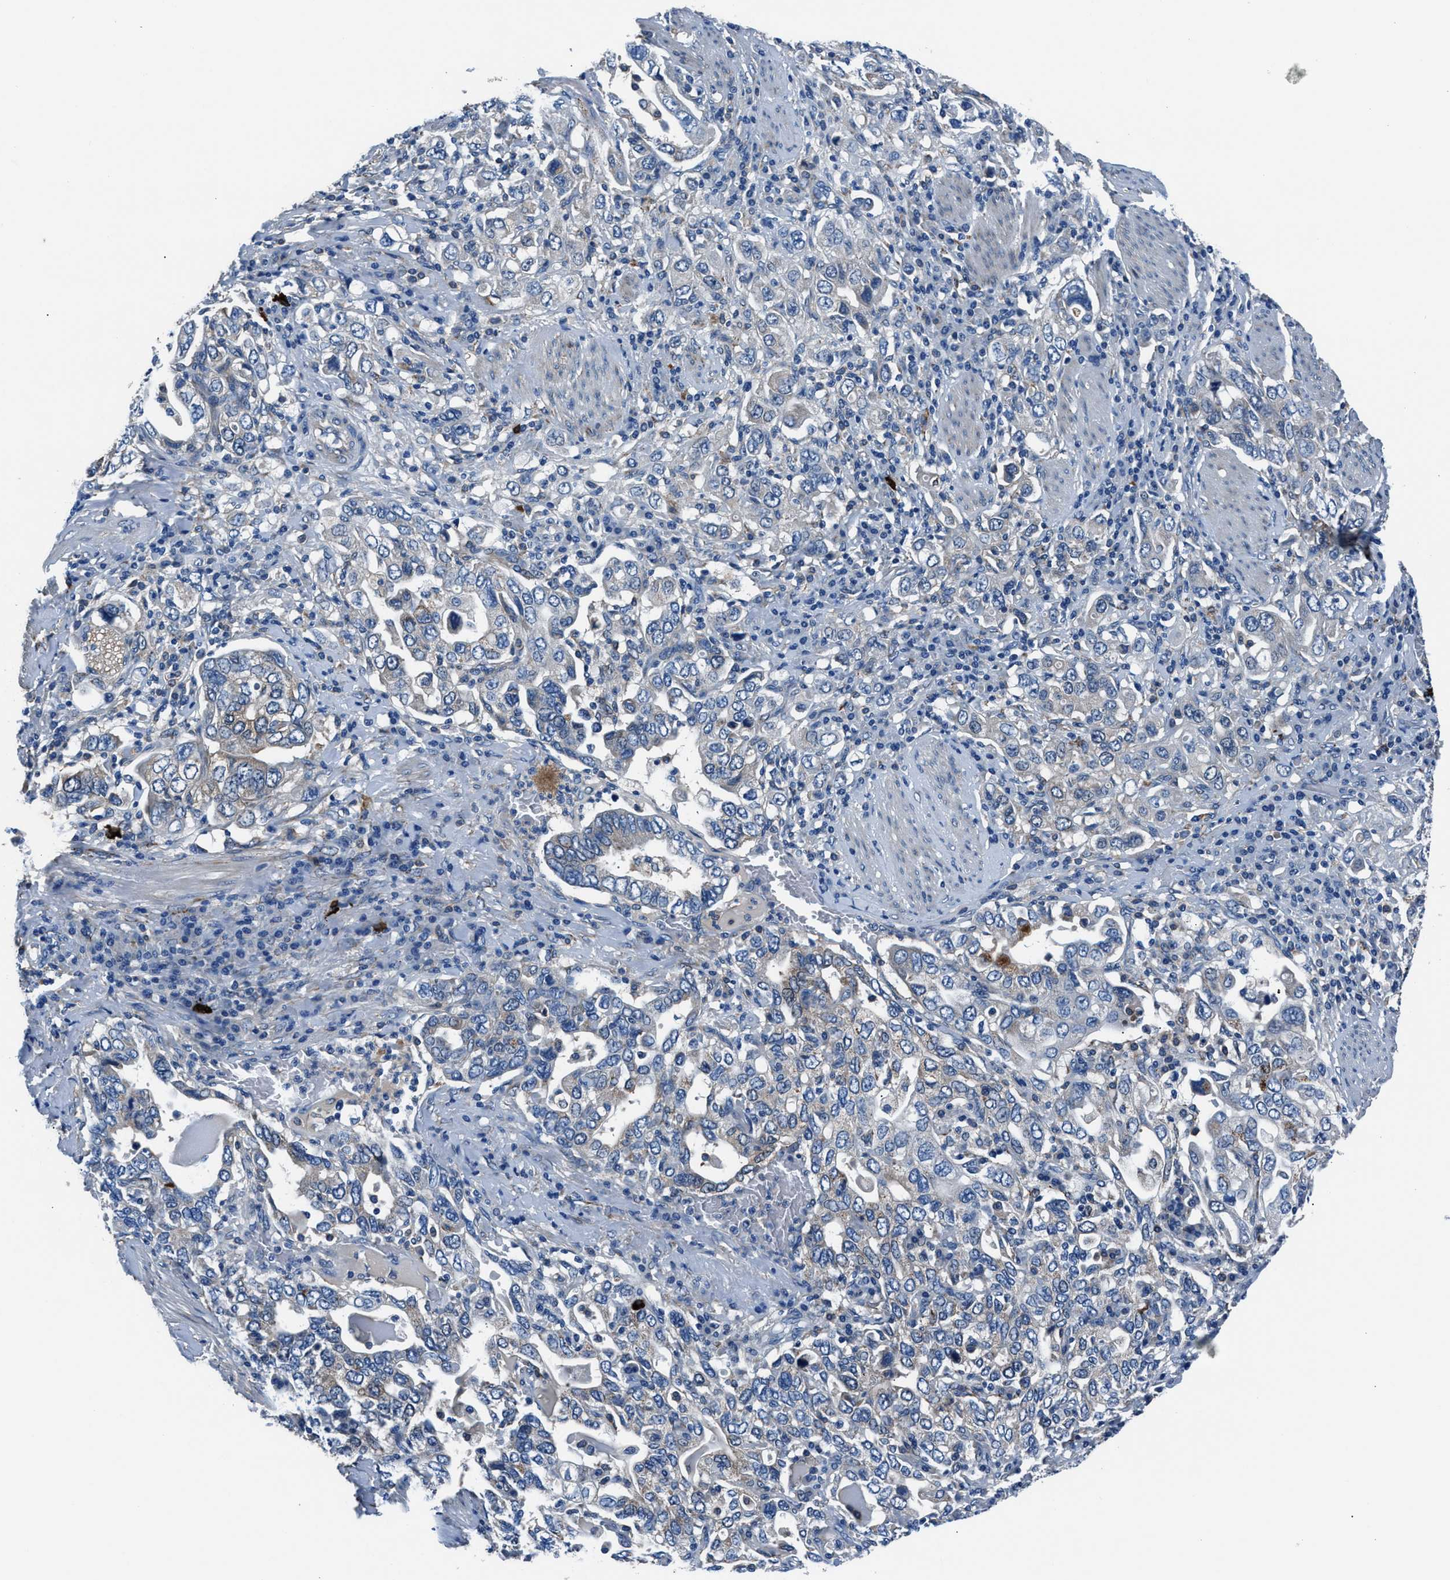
{"staining": {"intensity": "weak", "quantity": "<25%", "location": "cytoplasmic/membranous"}, "tissue": "stomach cancer", "cell_type": "Tumor cells", "image_type": "cancer", "snomed": [{"axis": "morphology", "description": "Adenocarcinoma, NOS"}, {"axis": "topography", "description": "Stomach, upper"}], "caption": "An immunohistochemistry (IHC) image of adenocarcinoma (stomach) is shown. There is no staining in tumor cells of adenocarcinoma (stomach).", "gene": "PRTFDC1", "patient": {"sex": "male", "age": 62}}